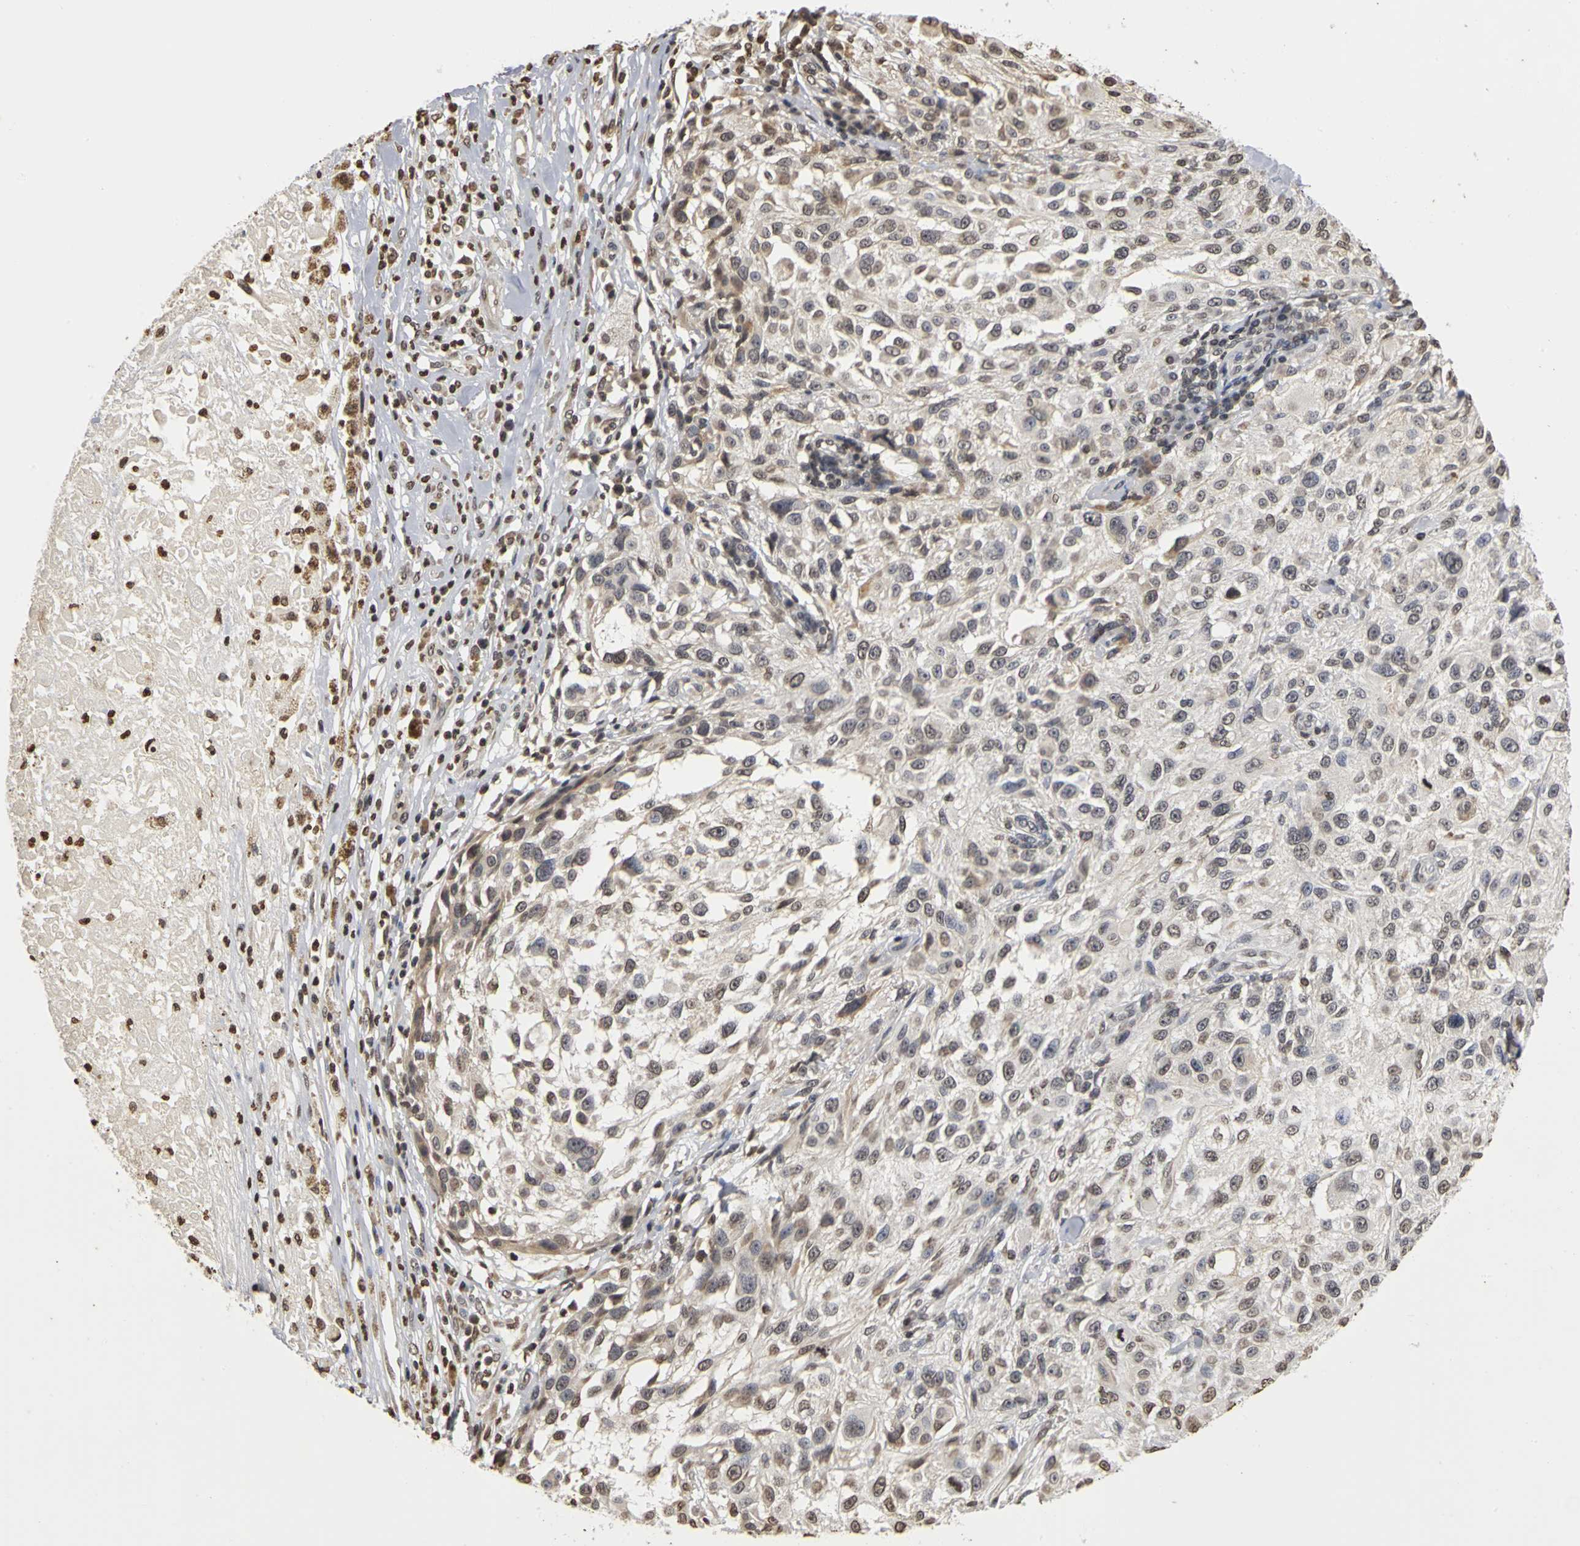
{"staining": {"intensity": "weak", "quantity": "<25%", "location": "nuclear"}, "tissue": "melanoma", "cell_type": "Tumor cells", "image_type": "cancer", "snomed": [{"axis": "morphology", "description": "Necrosis, NOS"}, {"axis": "morphology", "description": "Malignant melanoma, NOS"}, {"axis": "topography", "description": "Skin"}], "caption": "Immunohistochemistry of human melanoma shows no positivity in tumor cells. The staining is performed using DAB (3,3'-diaminobenzidine) brown chromogen with nuclei counter-stained in using hematoxylin.", "gene": "ERCC2", "patient": {"sex": "female", "age": 87}}